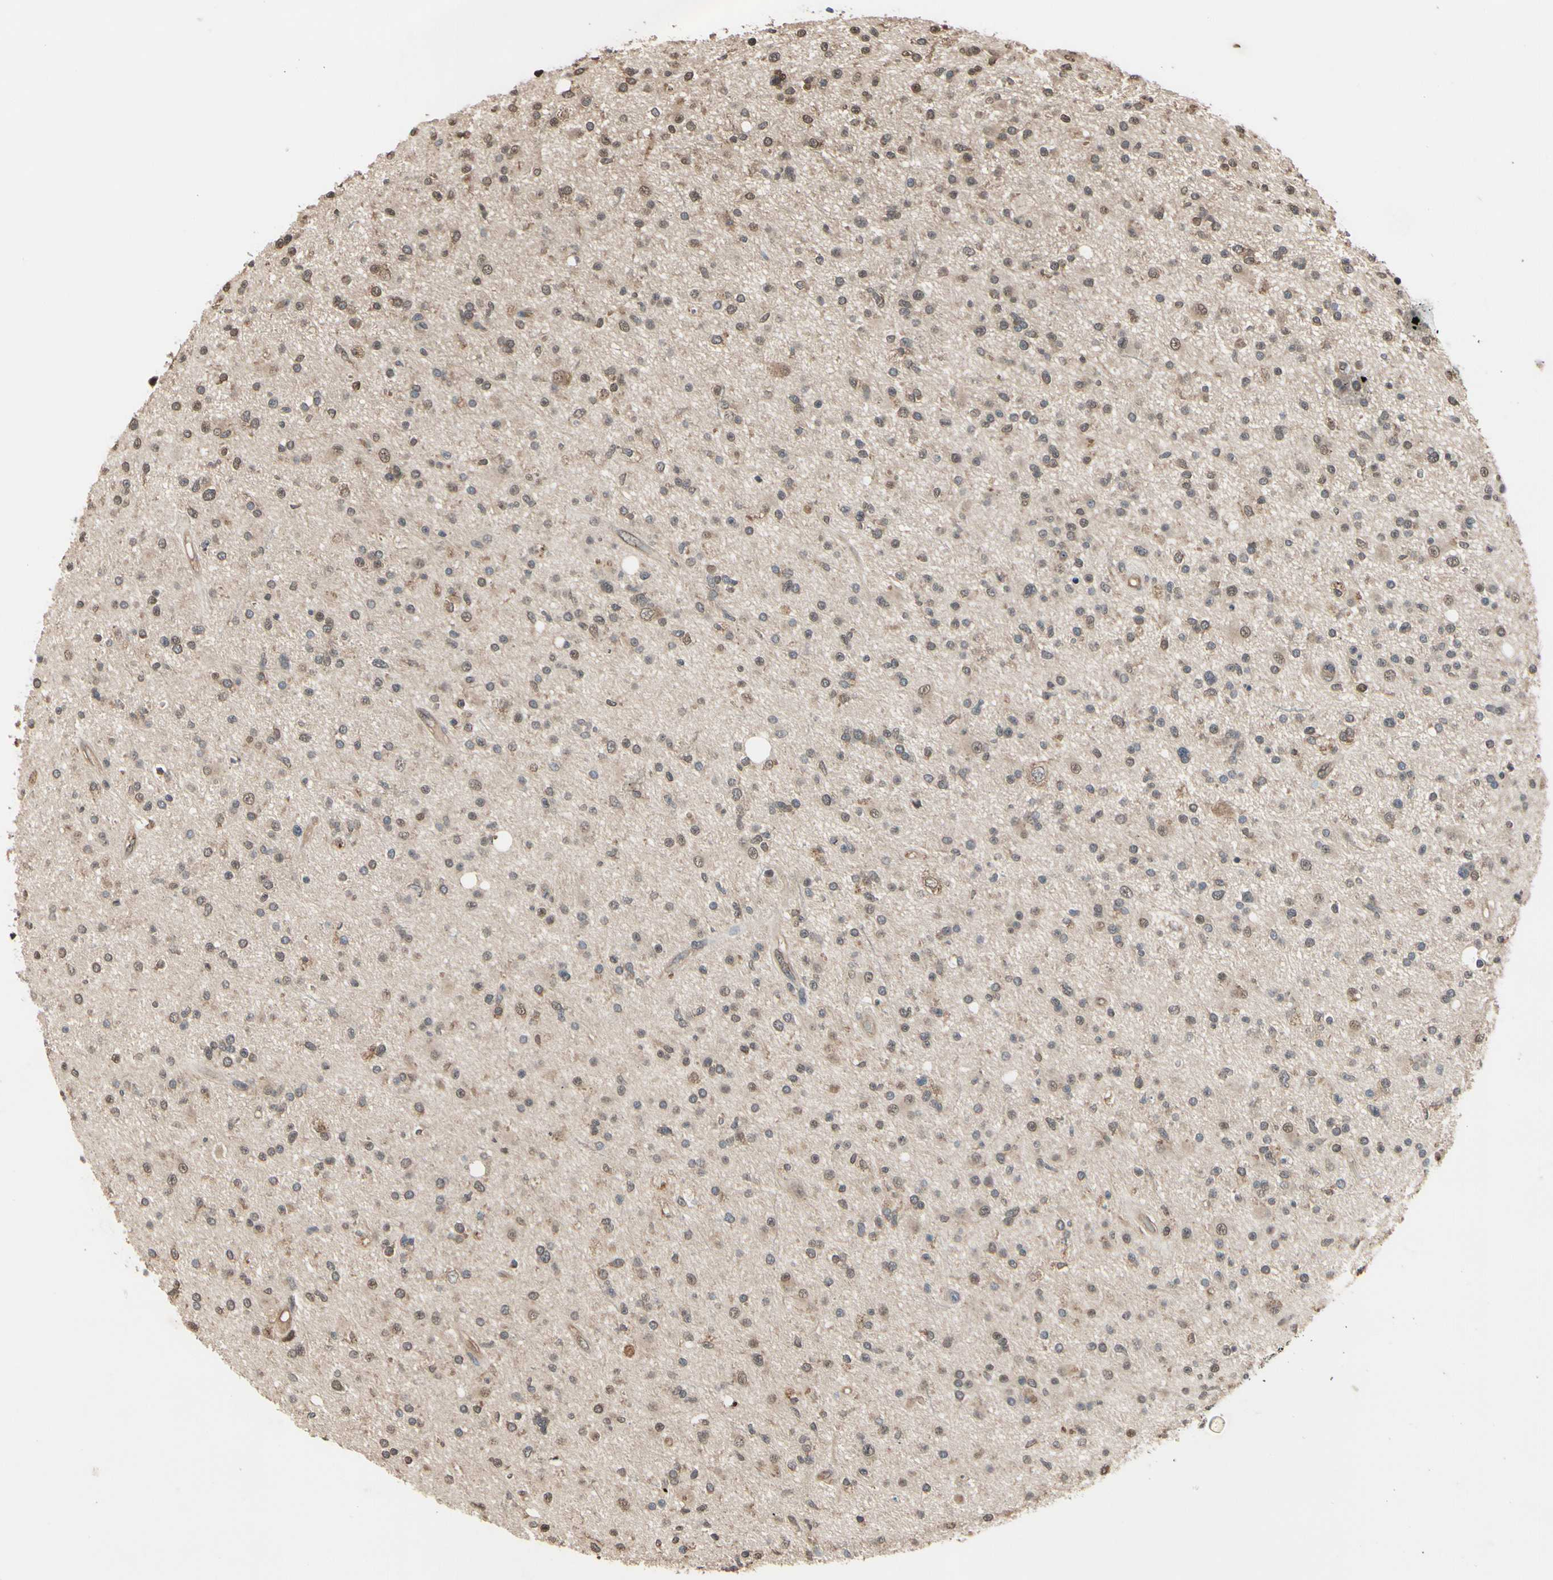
{"staining": {"intensity": "moderate", "quantity": "25%-75%", "location": "cytoplasmic/membranous,nuclear"}, "tissue": "glioma", "cell_type": "Tumor cells", "image_type": "cancer", "snomed": [{"axis": "morphology", "description": "Glioma, malignant, High grade"}, {"axis": "topography", "description": "Brain"}], "caption": "IHC of glioma demonstrates medium levels of moderate cytoplasmic/membranous and nuclear expression in about 25%-75% of tumor cells.", "gene": "PNPLA7", "patient": {"sex": "male", "age": 33}}